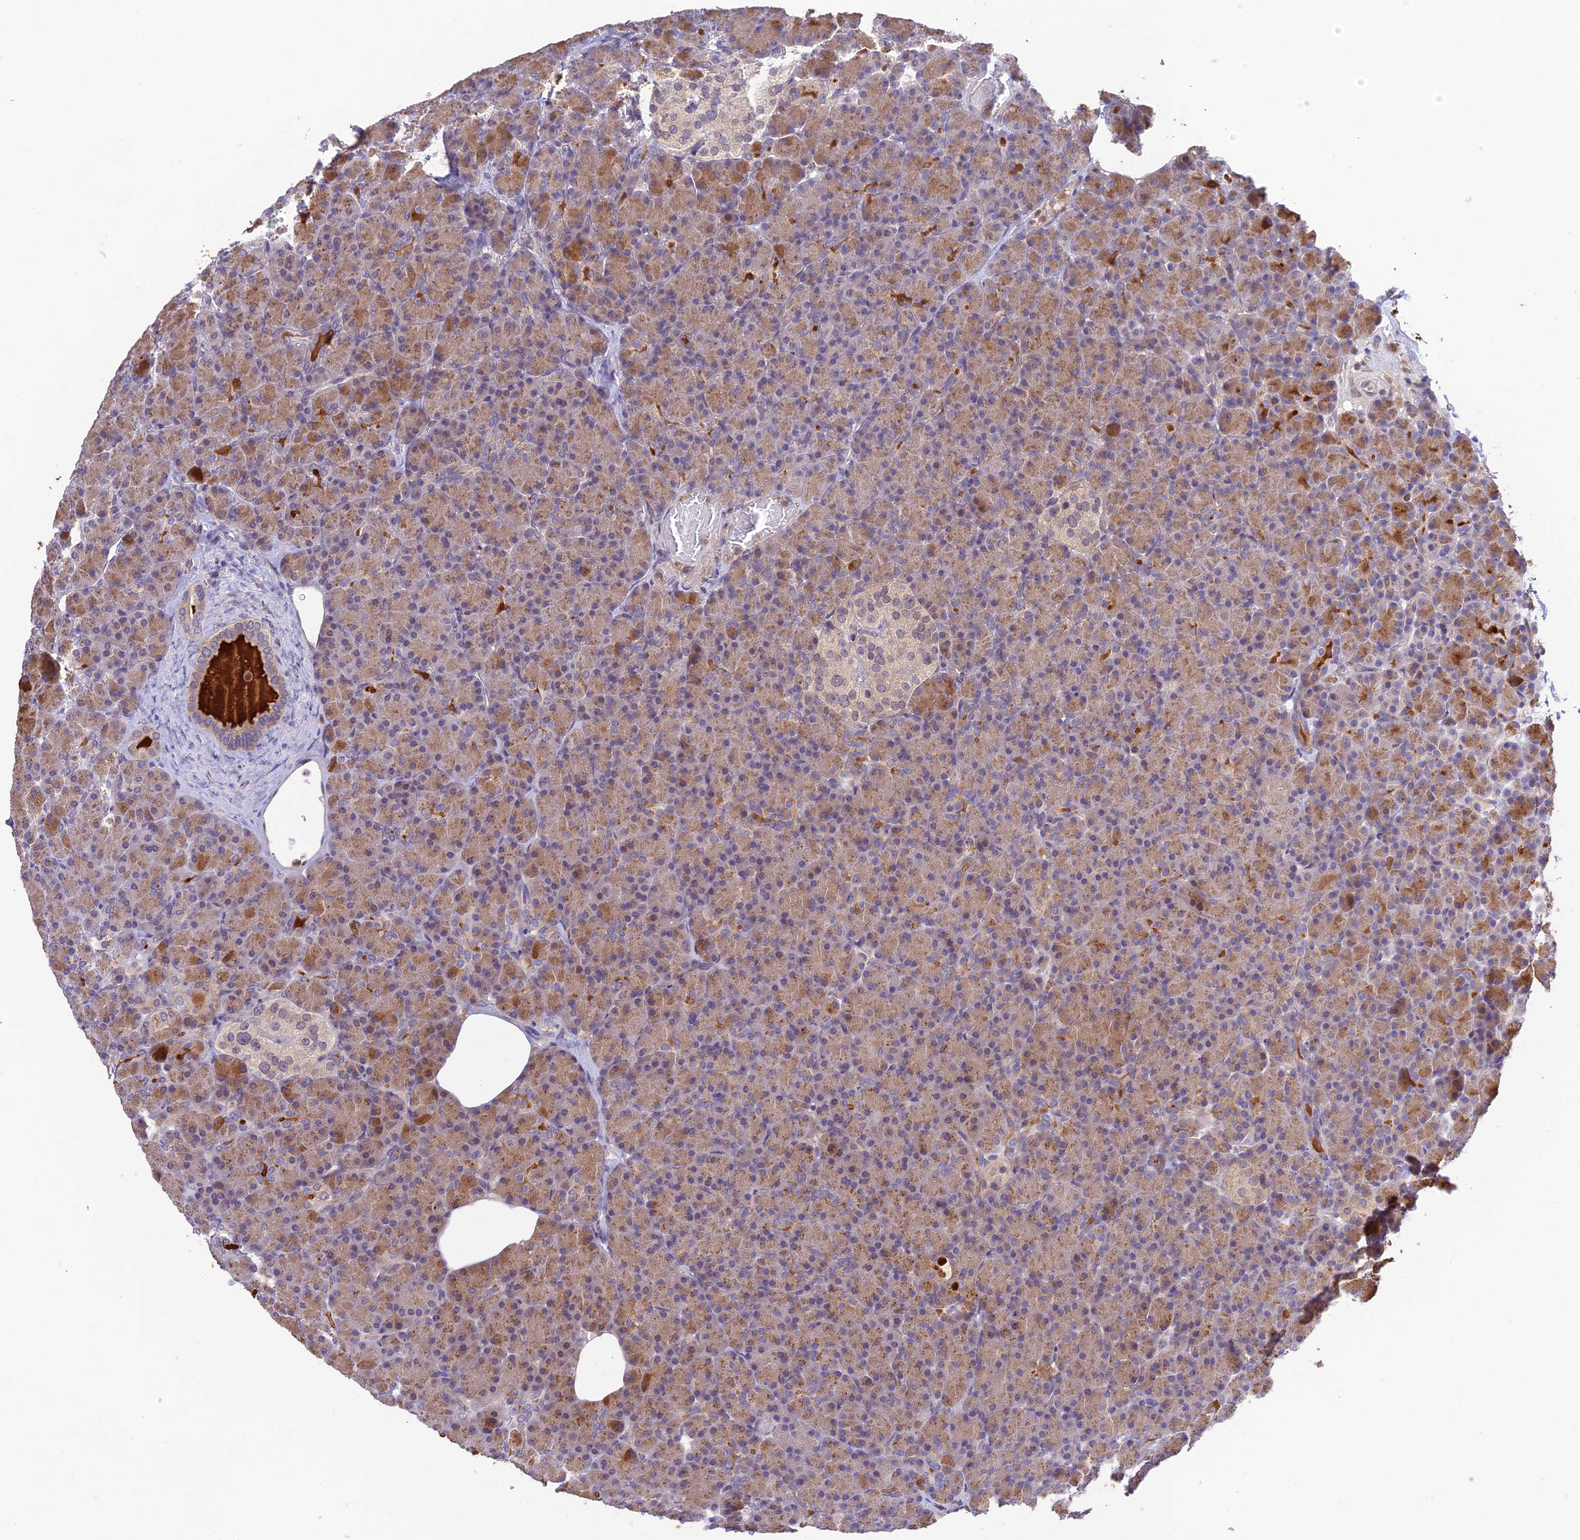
{"staining": {"intensity": "moderate", "quantity": ">75%", "location": "cytoplasmic/membranous"}, "tissue": "pancreas", "cell_type": "Exocrine glandular cells", "image_type": "normal", "snomed": [{"axis": "morphology", "description": "Normal tissue, NOS"}, {"axis": "topography", "description": "Pancreas"}], "caption": "Immunohistochemistry of benign human pancreas reveals medium levels of moderate cytoplasmic/membranous staining in approximately >75% of exocrine glandular cells.", "gene": "BMT2", "patient": {"sex": "female", "age": 43}}